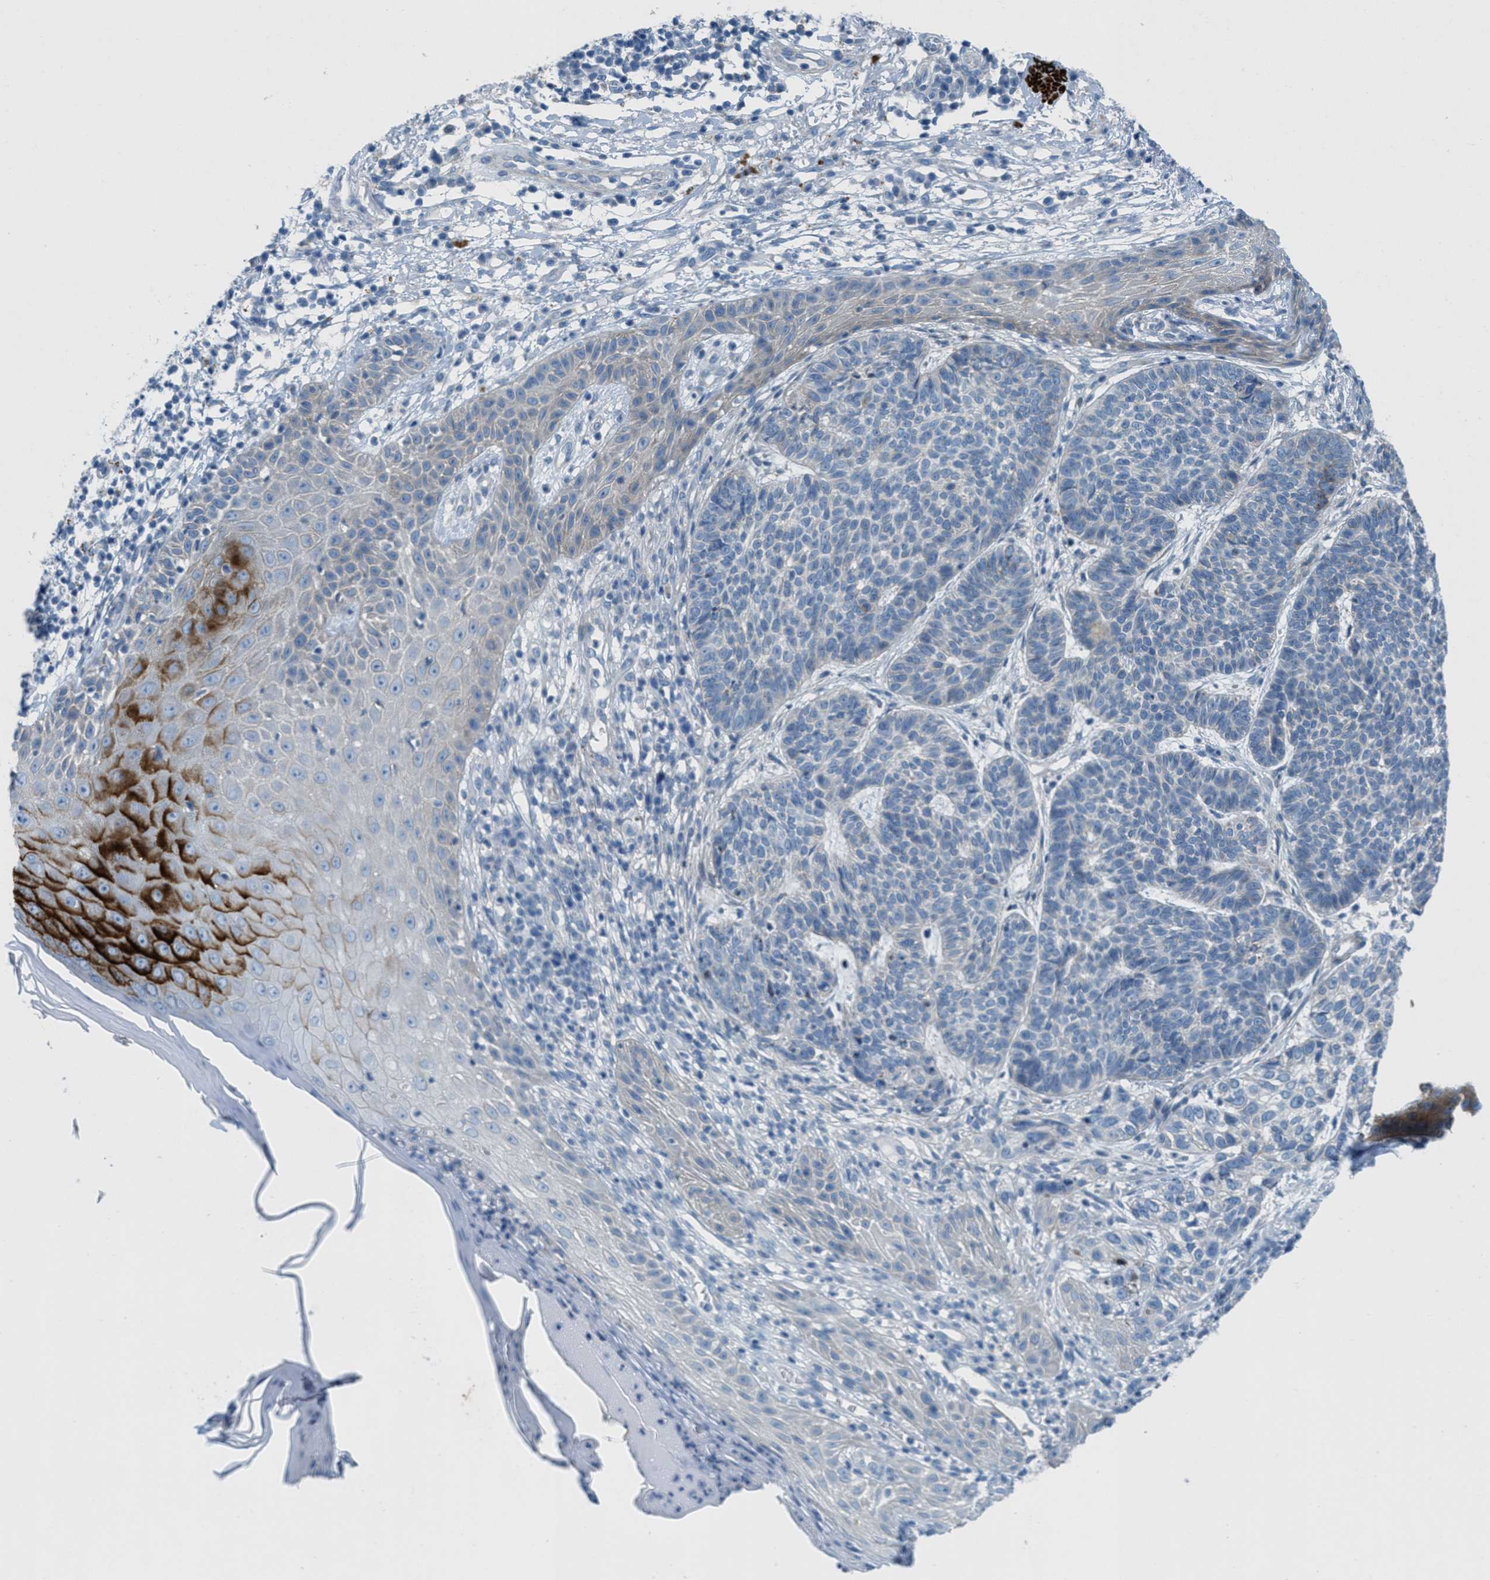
{"staining": {"intensity": "negative", "quantity": "none", "location": "none"}, "tissue": "skin cancer", "cell_type": "Tumor cells", "image_type": "cancer", "snomed": [{"axis": "morphology", "description": "Normal tissue, NOS"}, {"axis": "morphology", "description": "Basal cell carcinoma"}, {"axis": "topography", "description": "Skin"}], "caption": "Tumor cells show no significant staining in skin cancer.", "gene": "MFSD13A", "patient": {"sex": "male", "age": 79}}